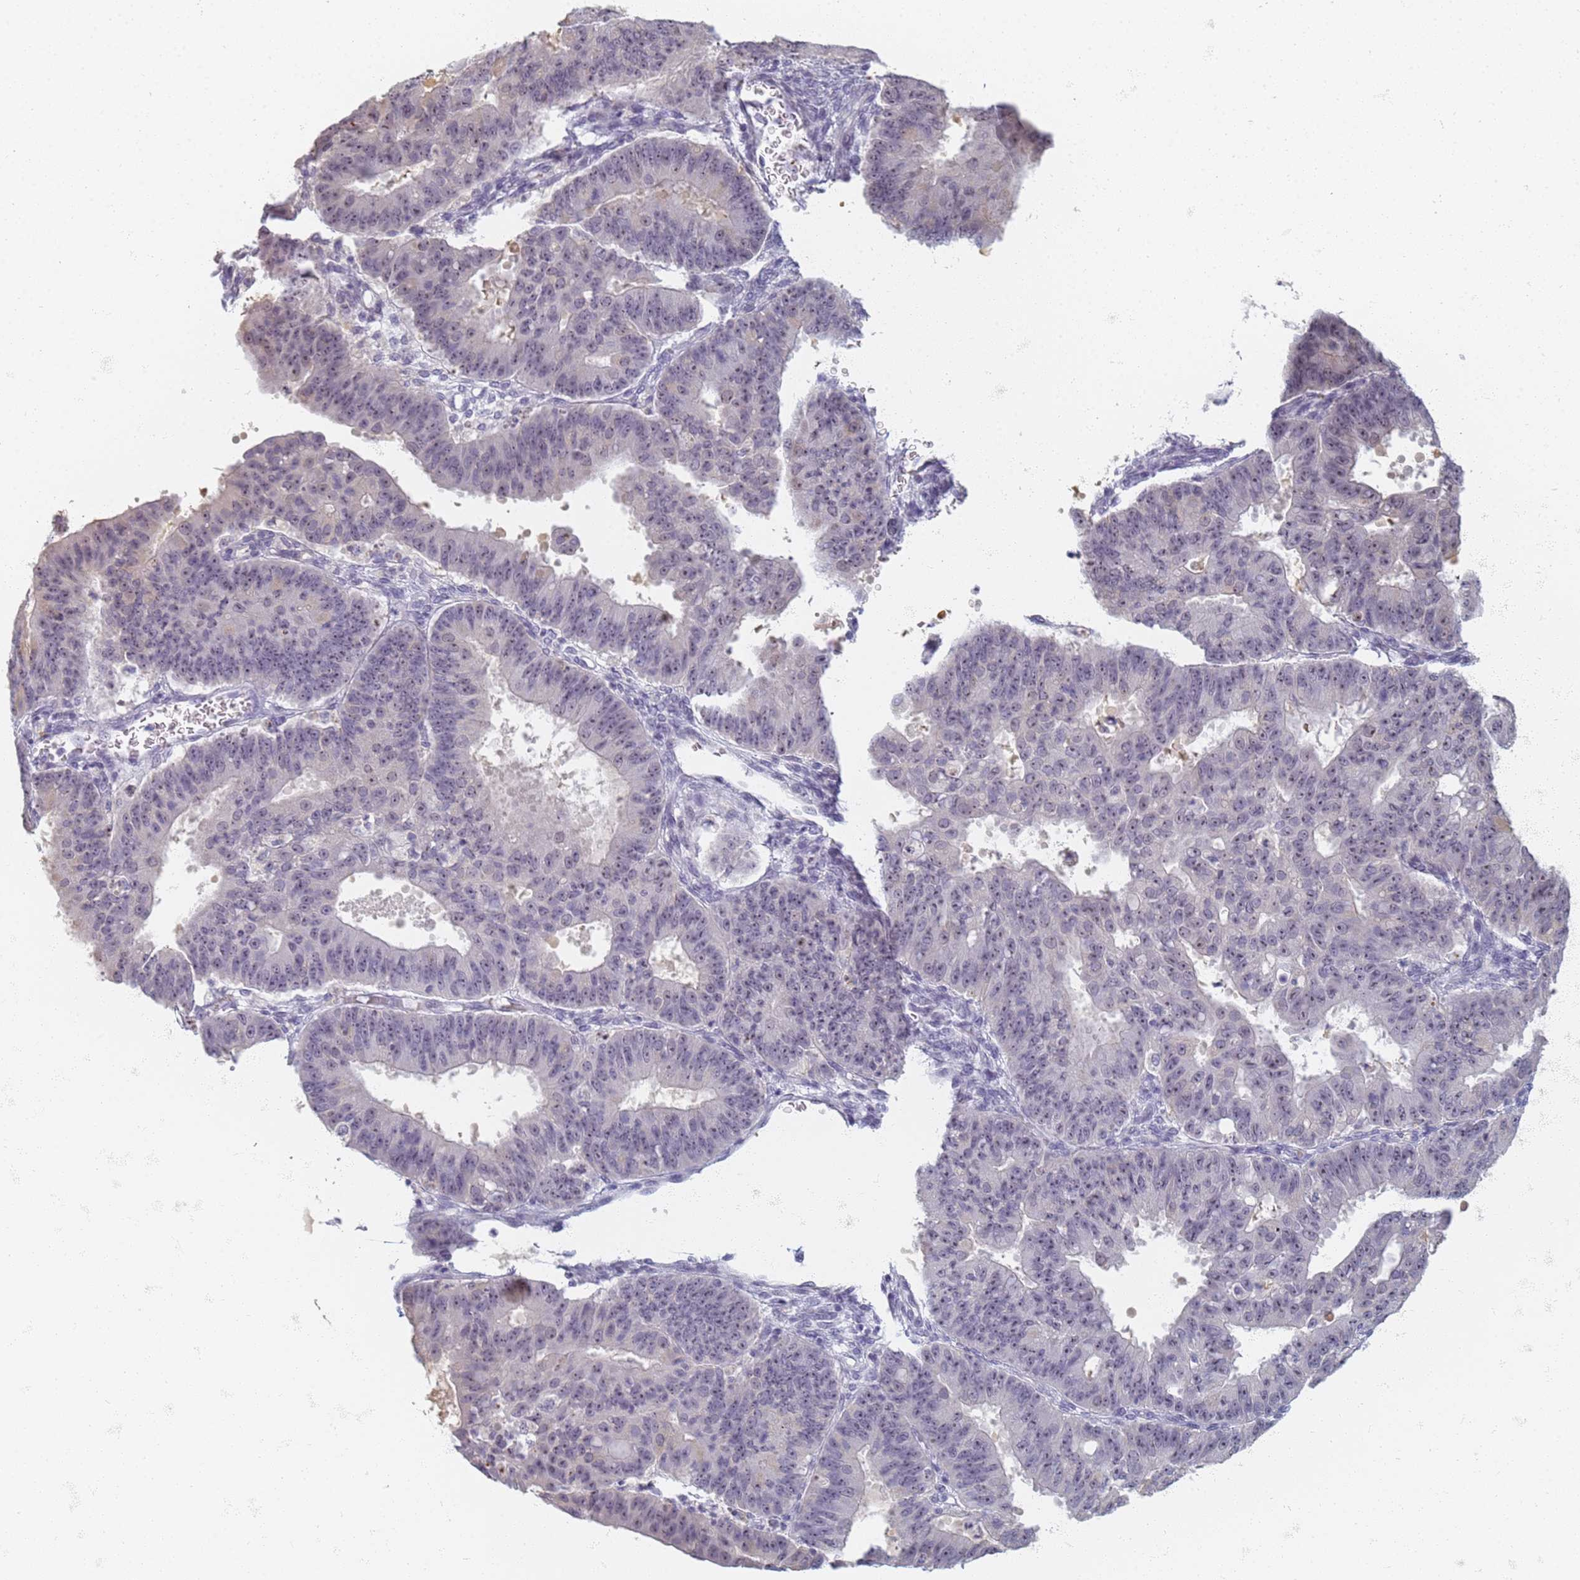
{"staining": {"intensity": "weak", "quantity": "25%-75%", "location": "nuclear"}, "tissue": "ovarian cancer", "cell_type": "Tumor cells", "image_type": "cancer", "snomed": [{"axis": "morphology", "description": "Carcinoma, endometroid"}, {"axis": "topography", "description": "Appendix"}, {"axis": "topography", "description": "Ovary"}], "caption": "Immunohistochemistry (IHC) (DAB) staining of endometroid carcinoma (ovarian) reveals weak nuclear protein staining in about 25%-75% of tumor cells. (brown staining indicates protein expression, while blue staining denotes nuclei).", "gene": "SLC38A9", "patient": {"sex": "female", "age": 42}}